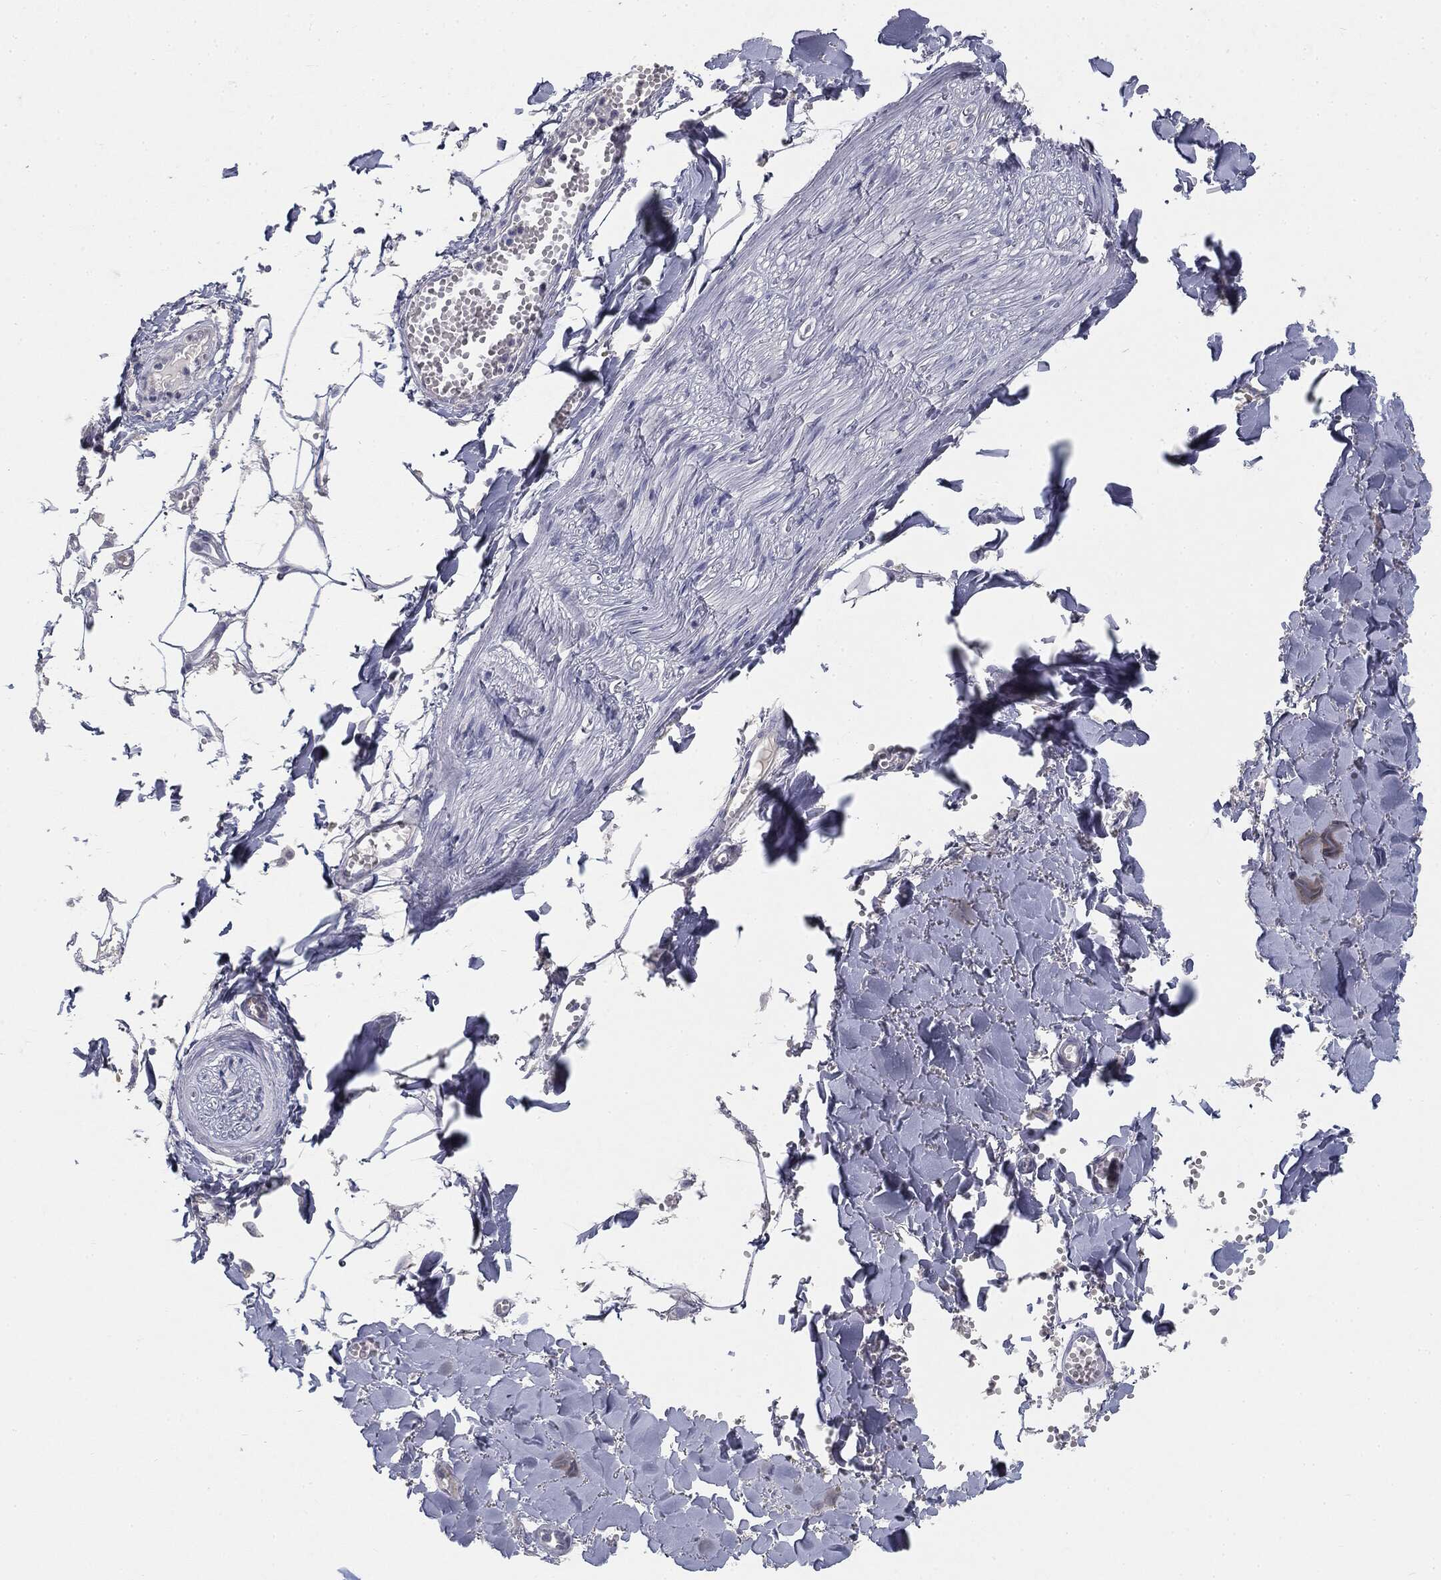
{"staining": {"intensity": "negative", "quantity": "none", "location": "none"}, "tissue": "soft tissue", "cell_type": "Fibroblasts", "image_type": "normal", "snomed": [{"axis": "morphology", "description": "Normal tissue, NOS"}, {"axis": "morphology", "description": "Squamous cell carcinoma, NOS"}, {"axis": "topography", "description": "Cartilage tissue"}, {"axis": "topography", "description": "Lung"}], "caption": "Fibroblasts show no significant protein positivity in unremarkable soft tissue.", "gene": "MUC1", "patient": {"sex": "male", "age": 66}}